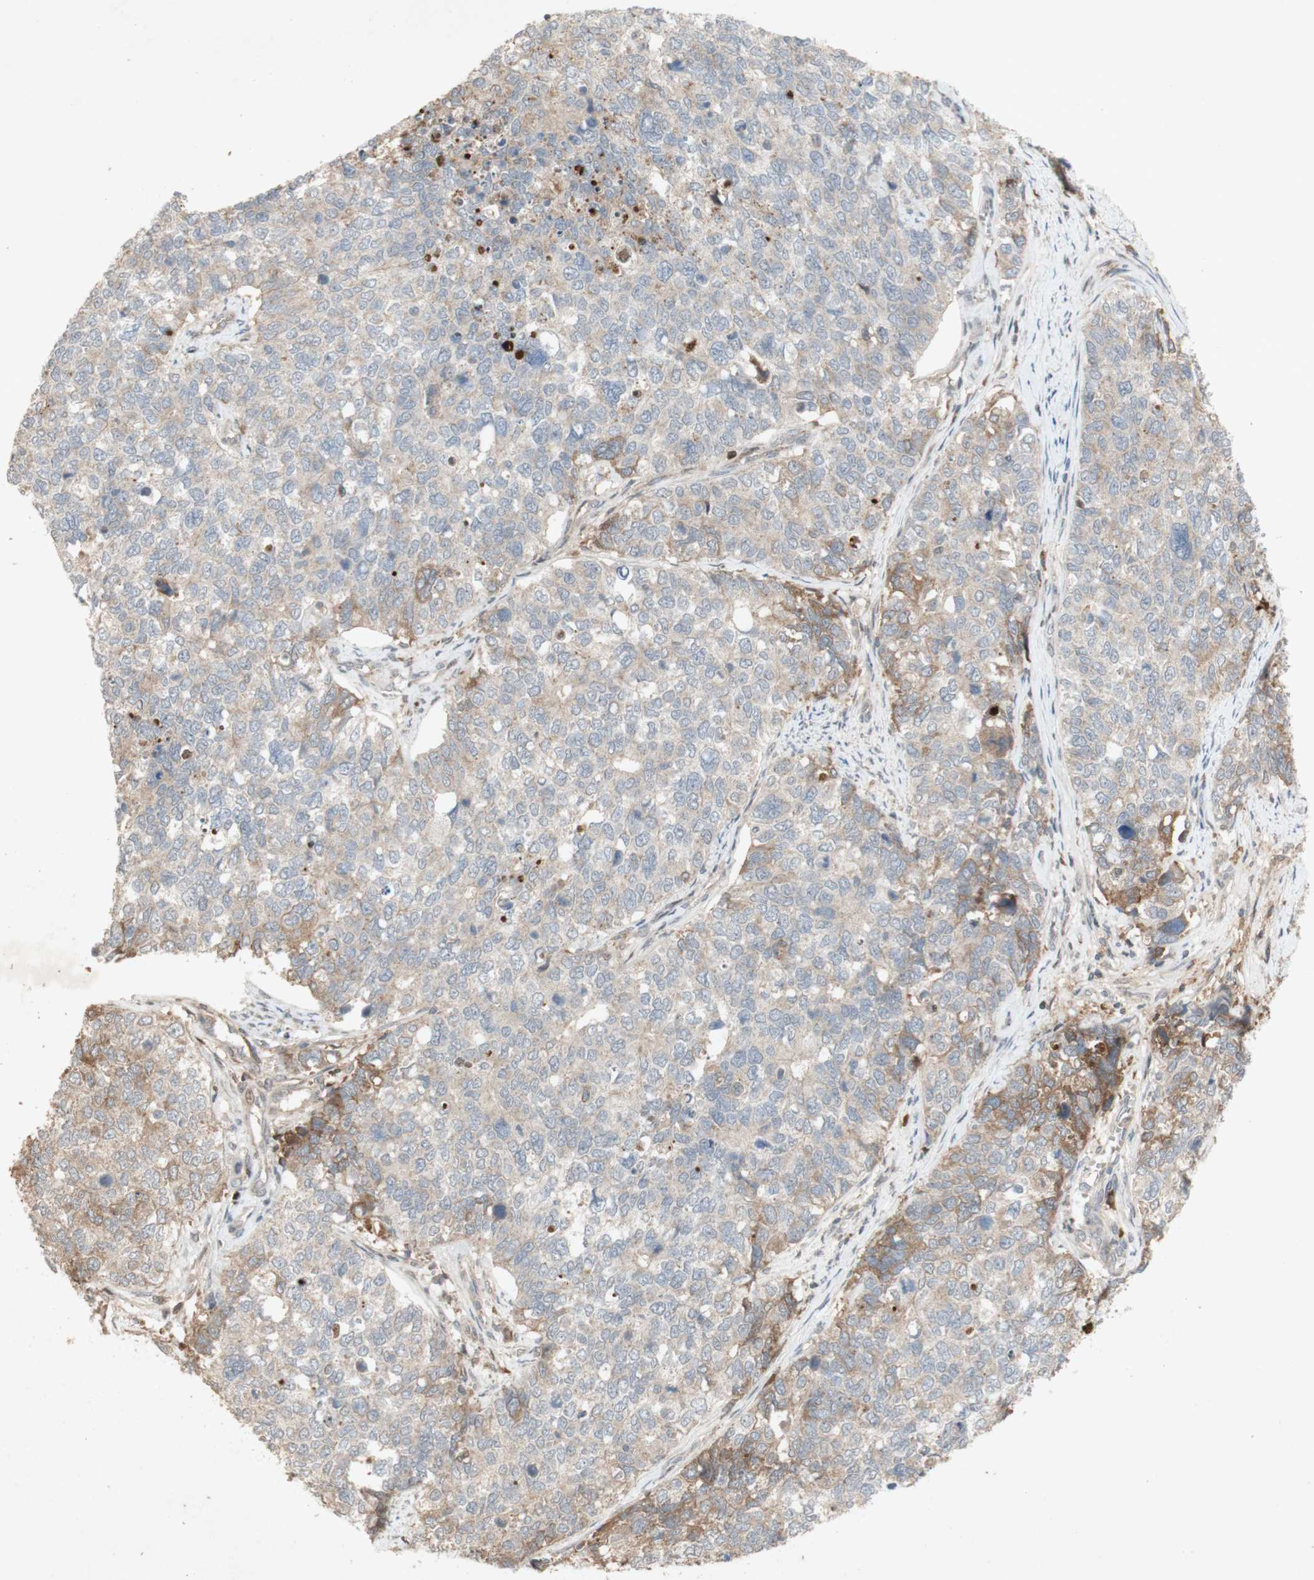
{"staining": {"intensity": "weak", "quantity": "25%-75%", "location": "cytoplasmic/membranous"}, "tissue": "cervical cancer", "cell_type": "Tumor cells", "image_type": "cancer", "snomed": [{"axis": "morphology", "description": "Squamous cell carcinoma, NOS"}, {"axis": "topography", "description": "Cervix"}], "caption": "Squamous cell carcinoma (cervical) tissue shows weak cytoplasmic/membranous staining in approximately 25%-75% of tumor cells, visualized by immunohistochemistry.", "gene": "NRG4", "patient": {"sex": "female", "age": 63}}